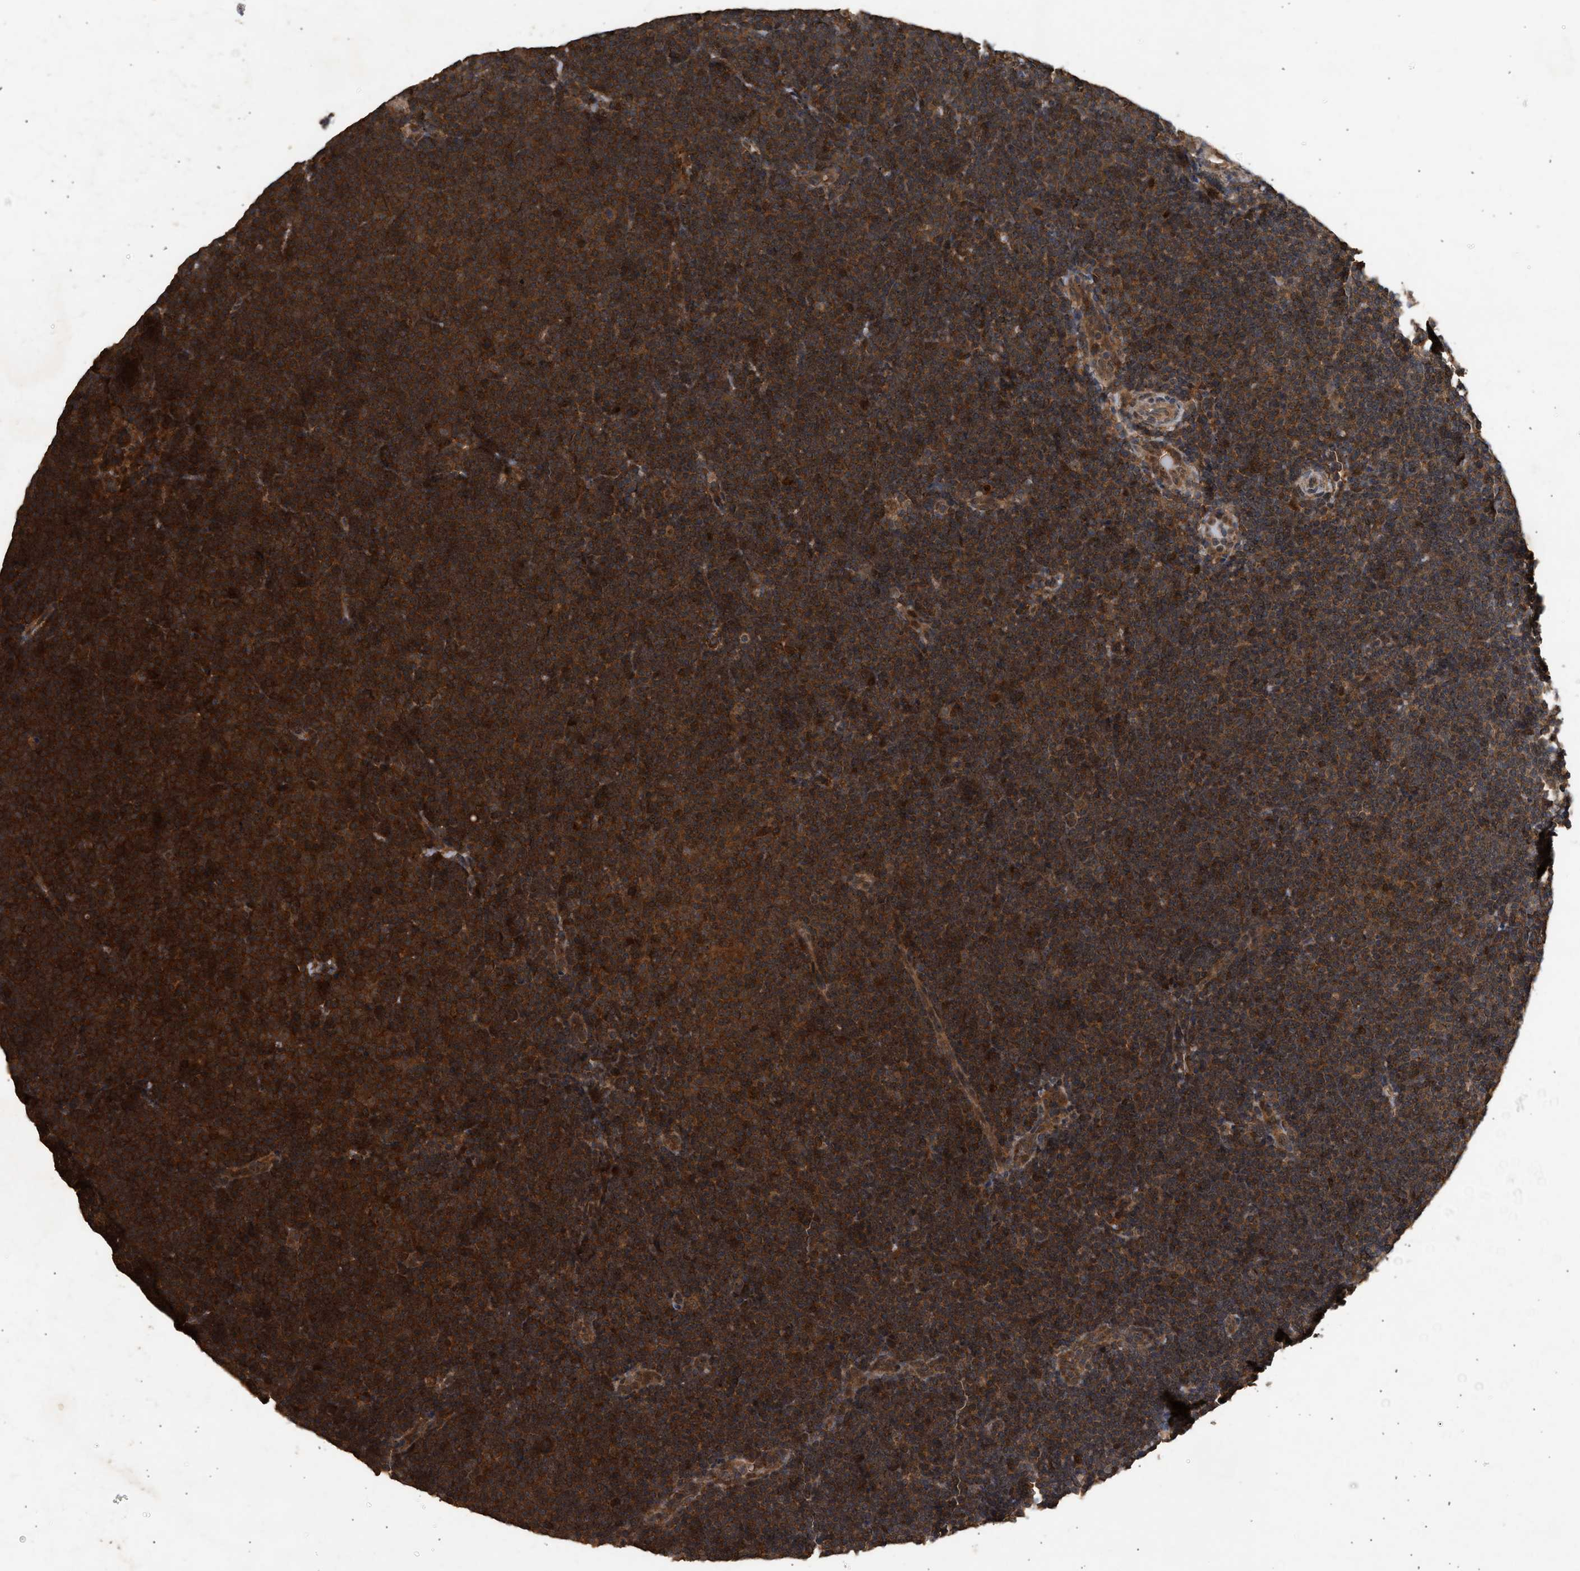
{"staining": {"intensity": "strong", "quantity": ">75%", "location": "cytoplasmic/membranous,nuclear"}, "tissue": "lymphoma", "cell_type": "Tumor cells", "image_type": "cancer", "snomed": [{"axis": "morphology", "description": "Malignant lymphoma, non-Hodgkin's type, Low grade"}, {"axis": "topography", "description": "Lymph node"}], "caption": "Tumor cells exhibit high levels of strong cytoplasmic/membranous and nuclear expression in about >75% of cells in human malignant lymphoma, non-Hodgkin's type (low-grade). (DAB (3,3'-diaminobenzidine) = brown stain, brightfield microscopy at high magnification).", "gene": "FITM1", "patient": {"sex": "female", "age": 53}}